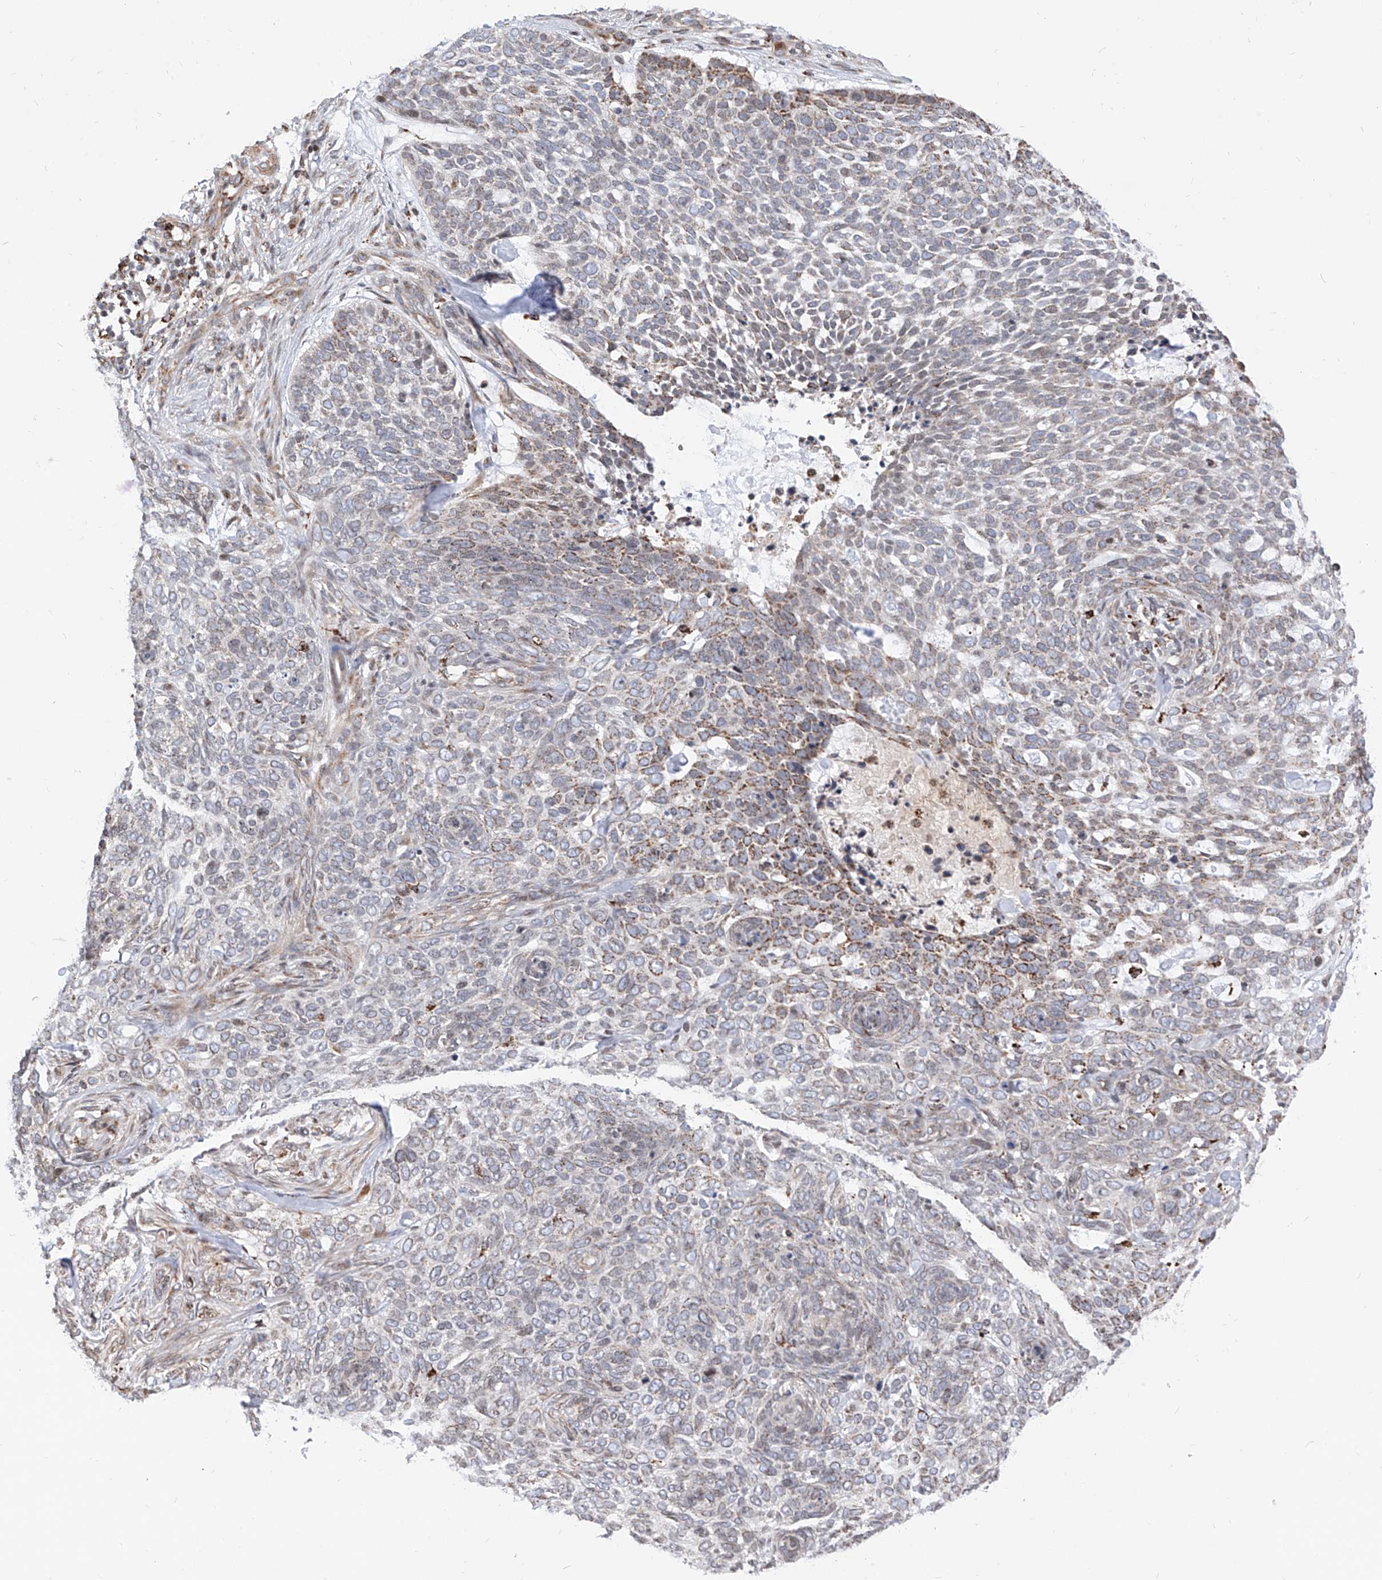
{"staining": {"intensity": "moderate", "quantity": "<25%", "location": "cytoplasmic/membranous"}, "tissue": "skin cancer", "cell_type": "Tumor cells", "image_type": "cancer", "snomed": [{"axis": "morphology", "description": "Basal cell carcinoma"}, {"axis": "topography", "description": "Skin"}], "caption": "This micrograph exhibits immunohistochemistry staining of skin cancer, with low moderate cytoplasmic/membranous expression in approximately <25% of tumor cells.", "gene": "TTLL8", "patient": {"sex": "female", "age": 64}}